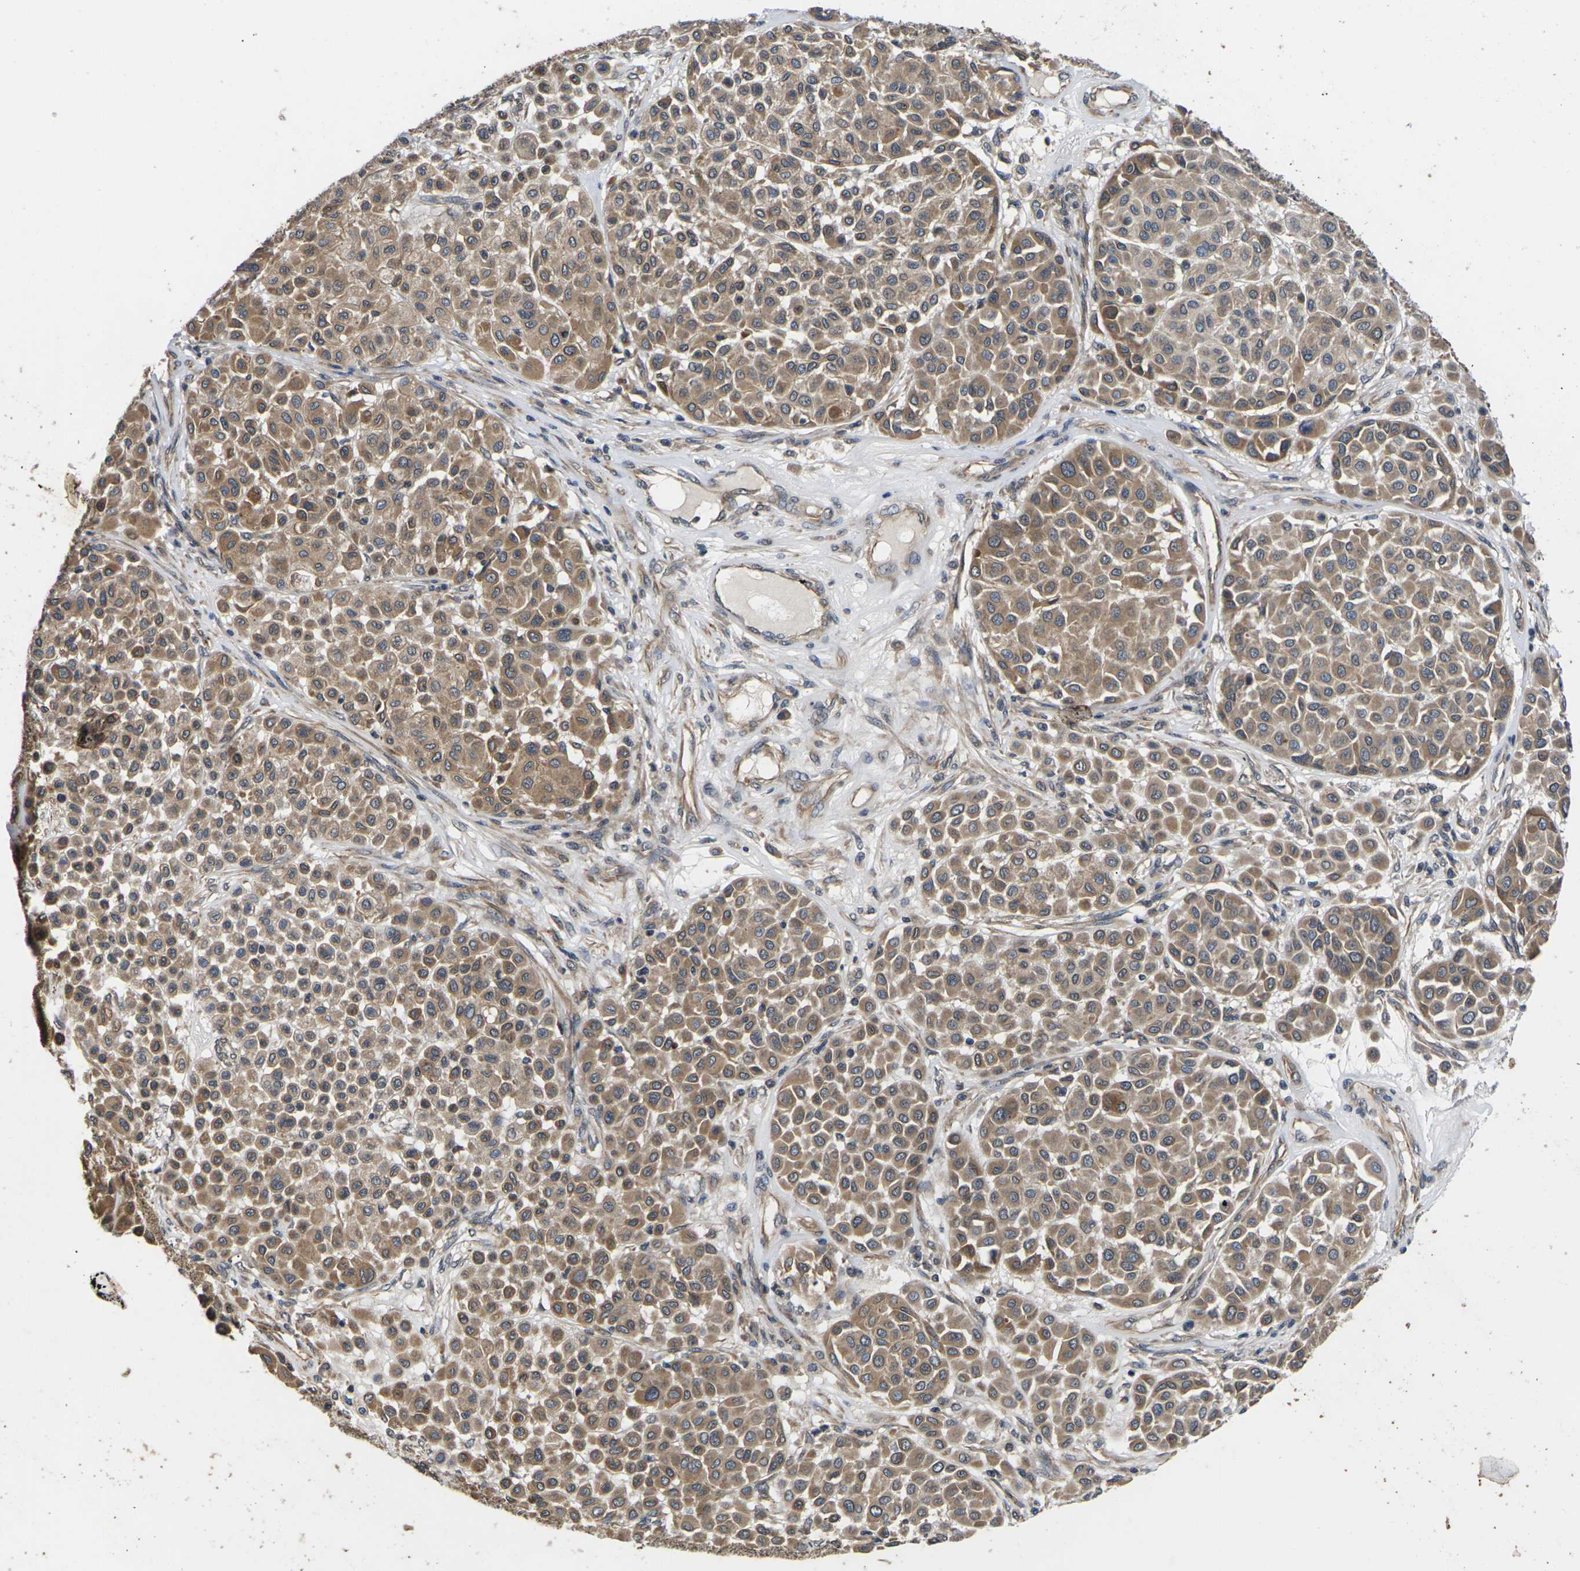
{"staining": {"intensity": "moderate", "quantity": ">75%", "location": "cytoplasmic/membranous"}, "tissue": "melanoma", "cell_type": "Tumor cells", "image_type": "cancer", "snomed": [{"axis": "morphology", "description": "Malignant melanoma, Metastatic site"}, {"axis": "topography", "description": "Soft tissue"}], "caption": "The micrograph reveals staining of malignant melanoma (metastatic site), revealing moderate cytoplasmic/membranous protein positivity (brown color) within tumor cells.", "gene": "DKK2", "patient": {"sex": "male", "age": 41}}